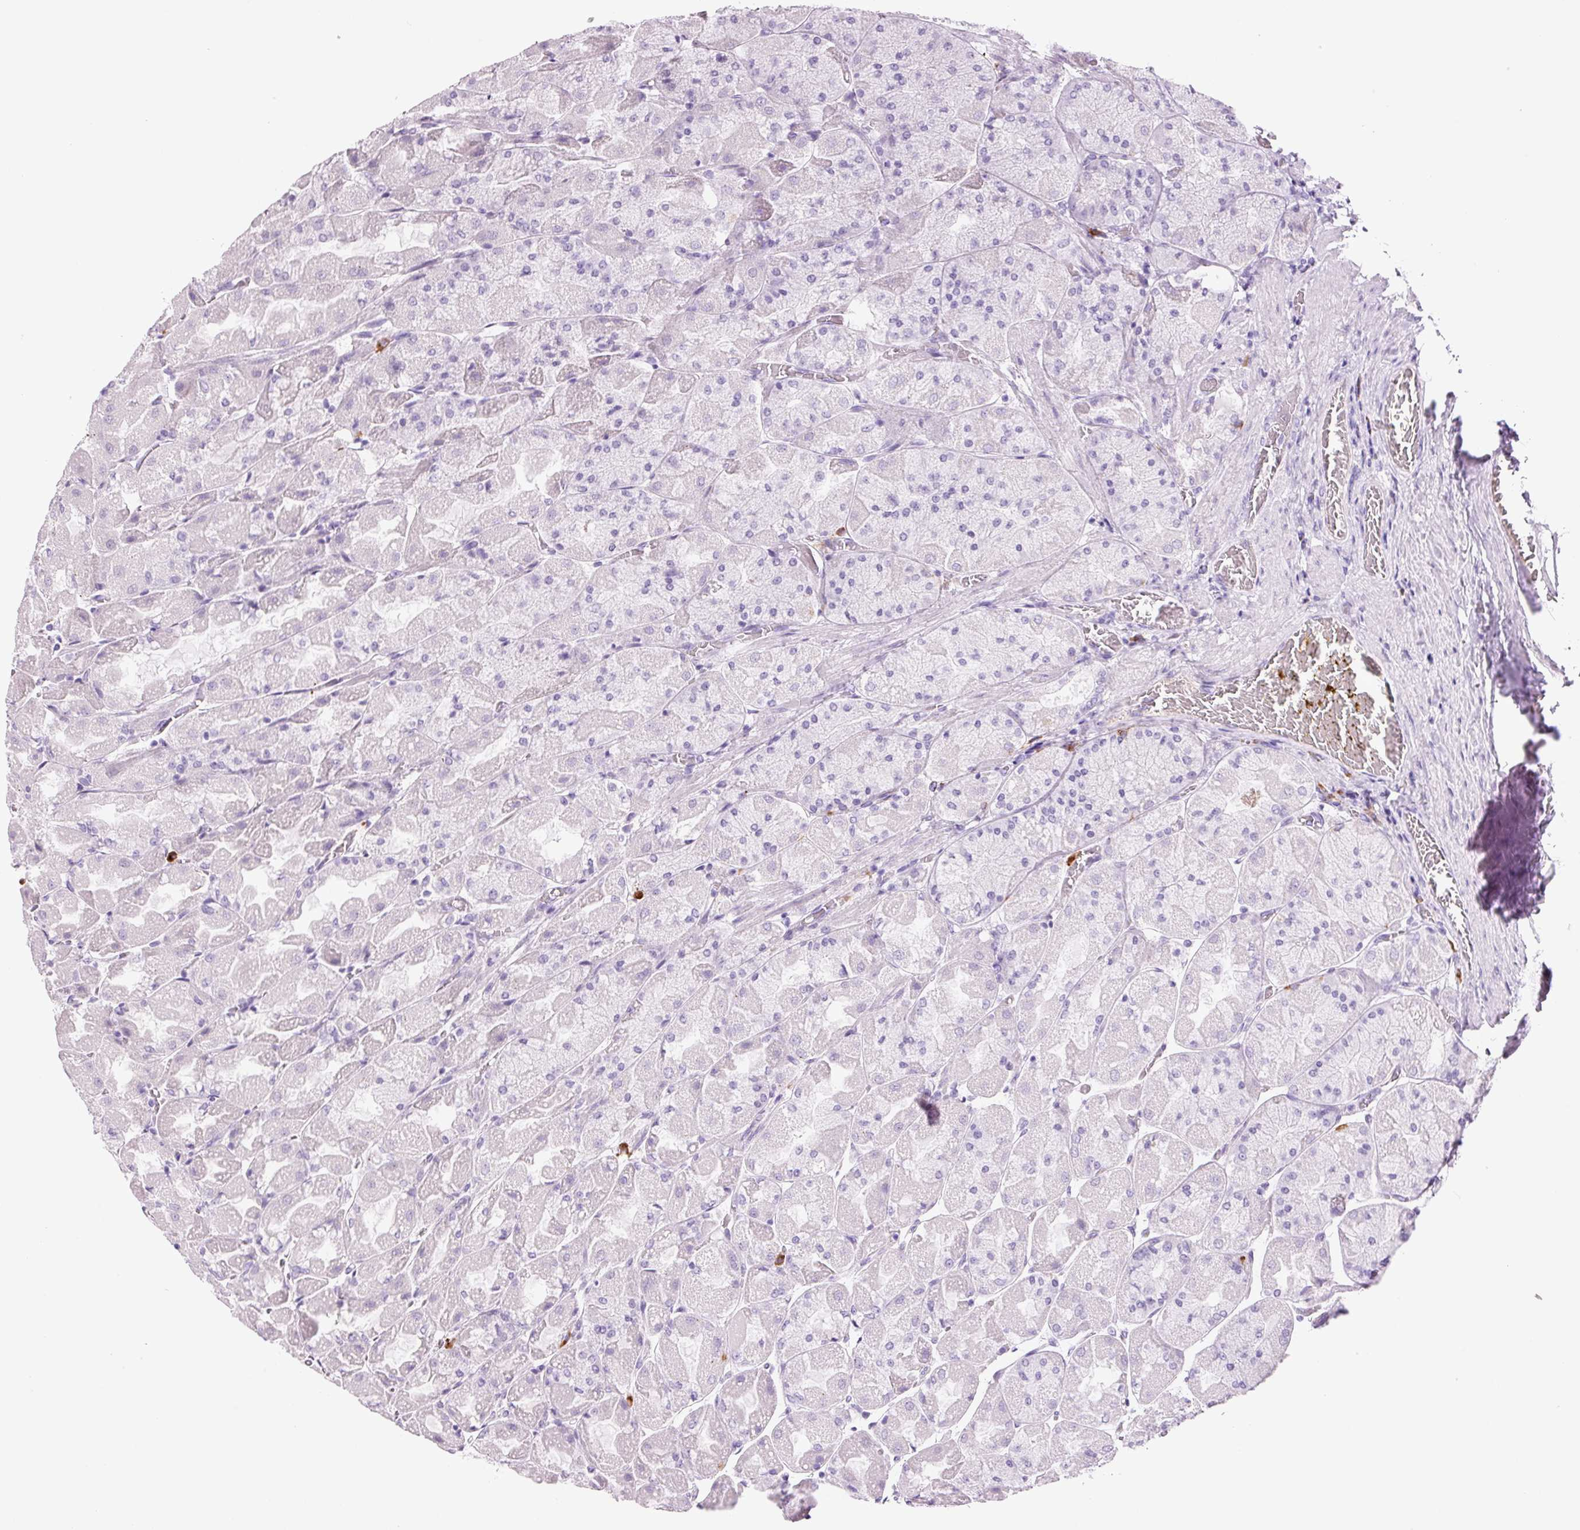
{"staining": {"intensity": "negative", "quantity": "none", "location": "none"}, "tissue": "stomach", "cell_type": "Glandular cells", "image_type": "normal", "snomed": [{"axis": "morphology", "description": "Normal tissue, NOS"}, {"axis": "topography", "description": "Stomach"}], "caption": "DAB (3,3'-diaminobenzidine) immunohistochemical staining of benign stomach exhibits no significant expression in glandular cells. (DAB (3,3'-diaminobenzidine) immunohistochemistry visualized using brightfield microscopy, high magnification).", "gene": "KLF1", "patient": {"sex": "female", "age": 61}}